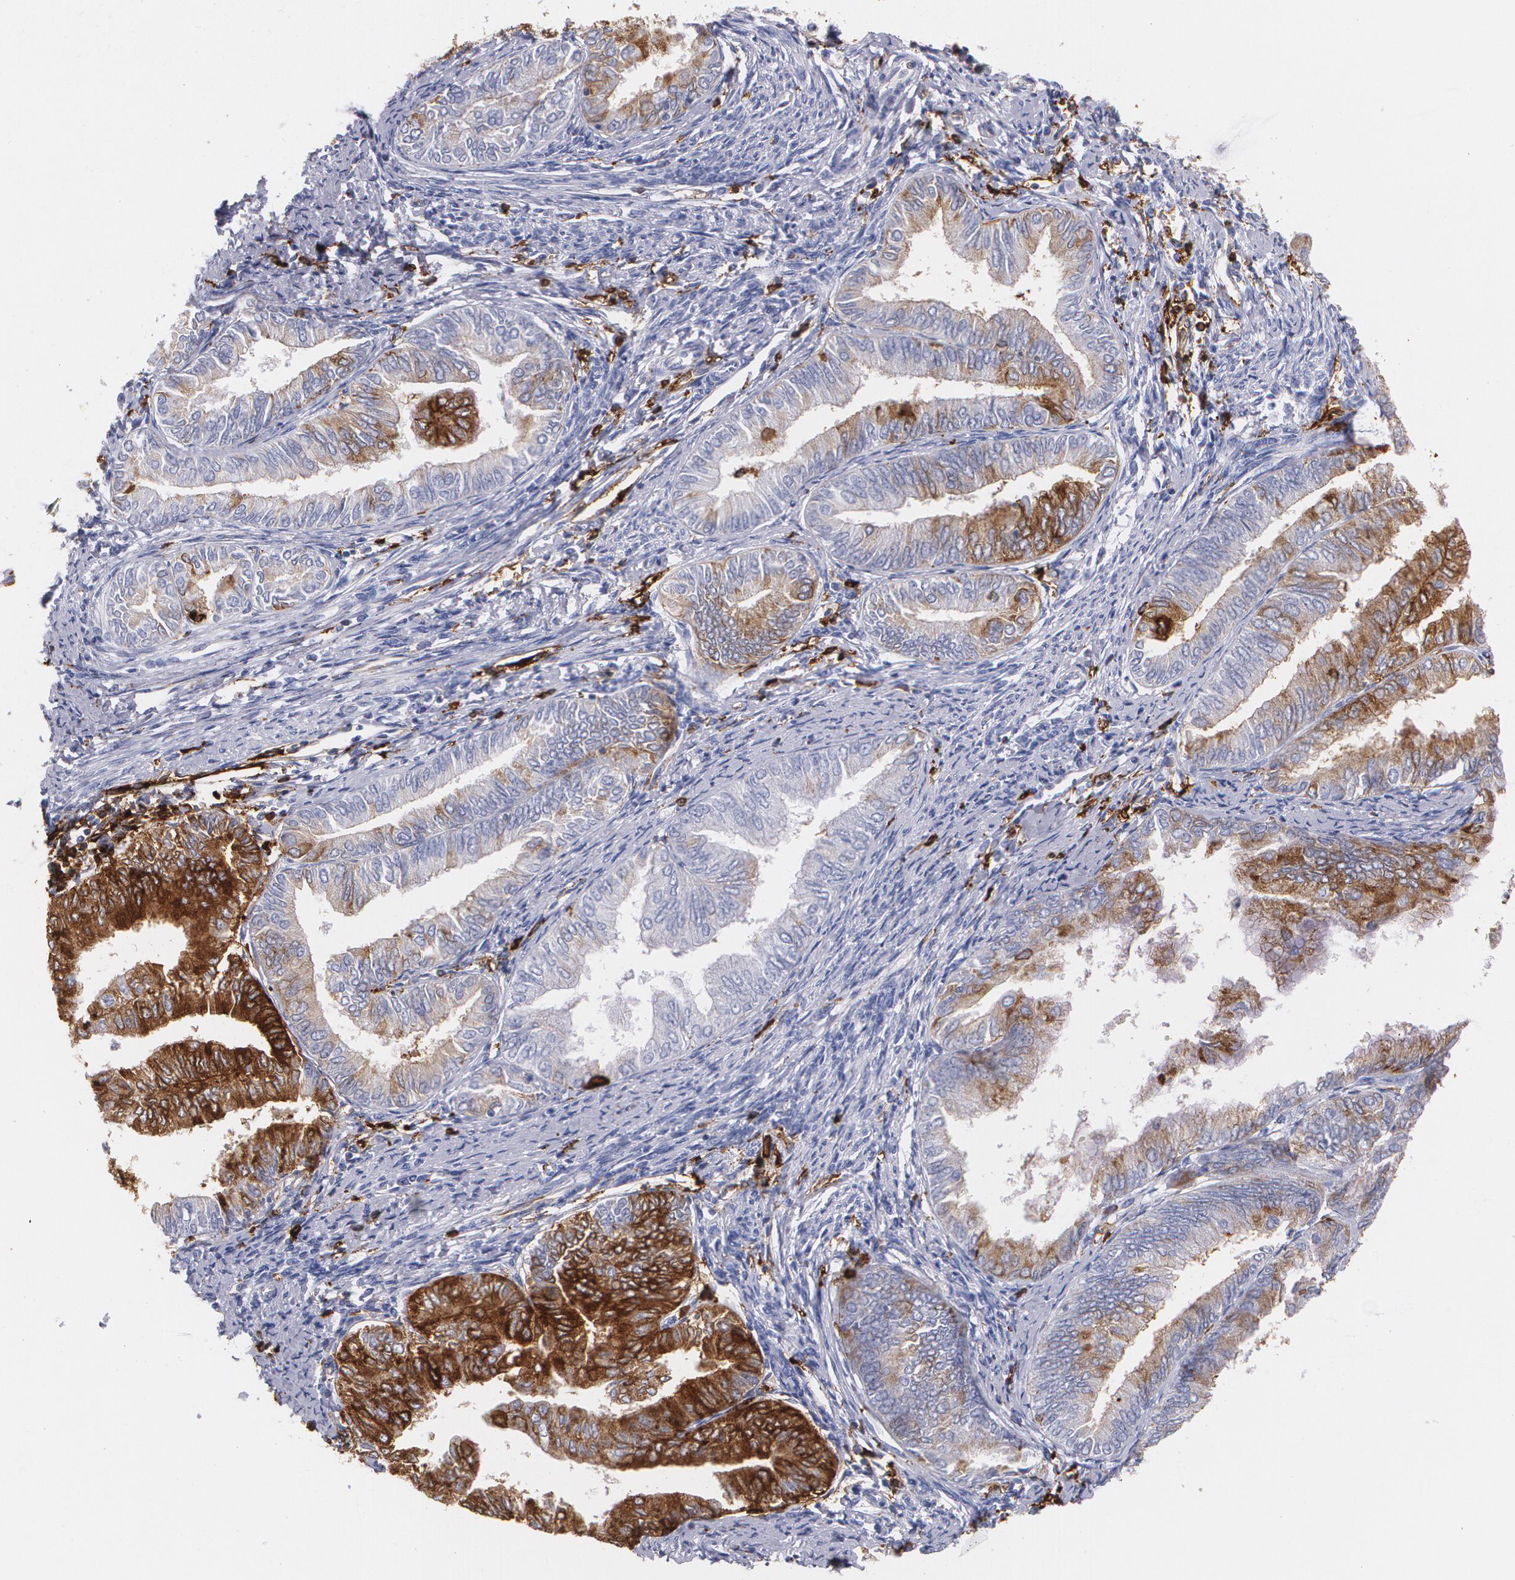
{"staining": {"intensity": "moderate", "quantity": "25%-75%", "location": "cytoplasmic/membranous"}, "tissue": "endometrial cancer", "cell_type": "Tumor cells", "image_type": "cancer", "snomed": [{"axis": "morphology", "description": "Adenocarcinoma, NOS"}, {"axis": "topography", "description": "Endometrium"}], "caption": "Endometrial cancer was stained to show a protein in brown. There is medium levels of moderate cytoplasmic/membranous expression in approximately 25%-75% of tumor cells. Nuclei are stained in blue.", "gene": "HLA-DRA", "patient": {"sex": "female", "age": 66}}